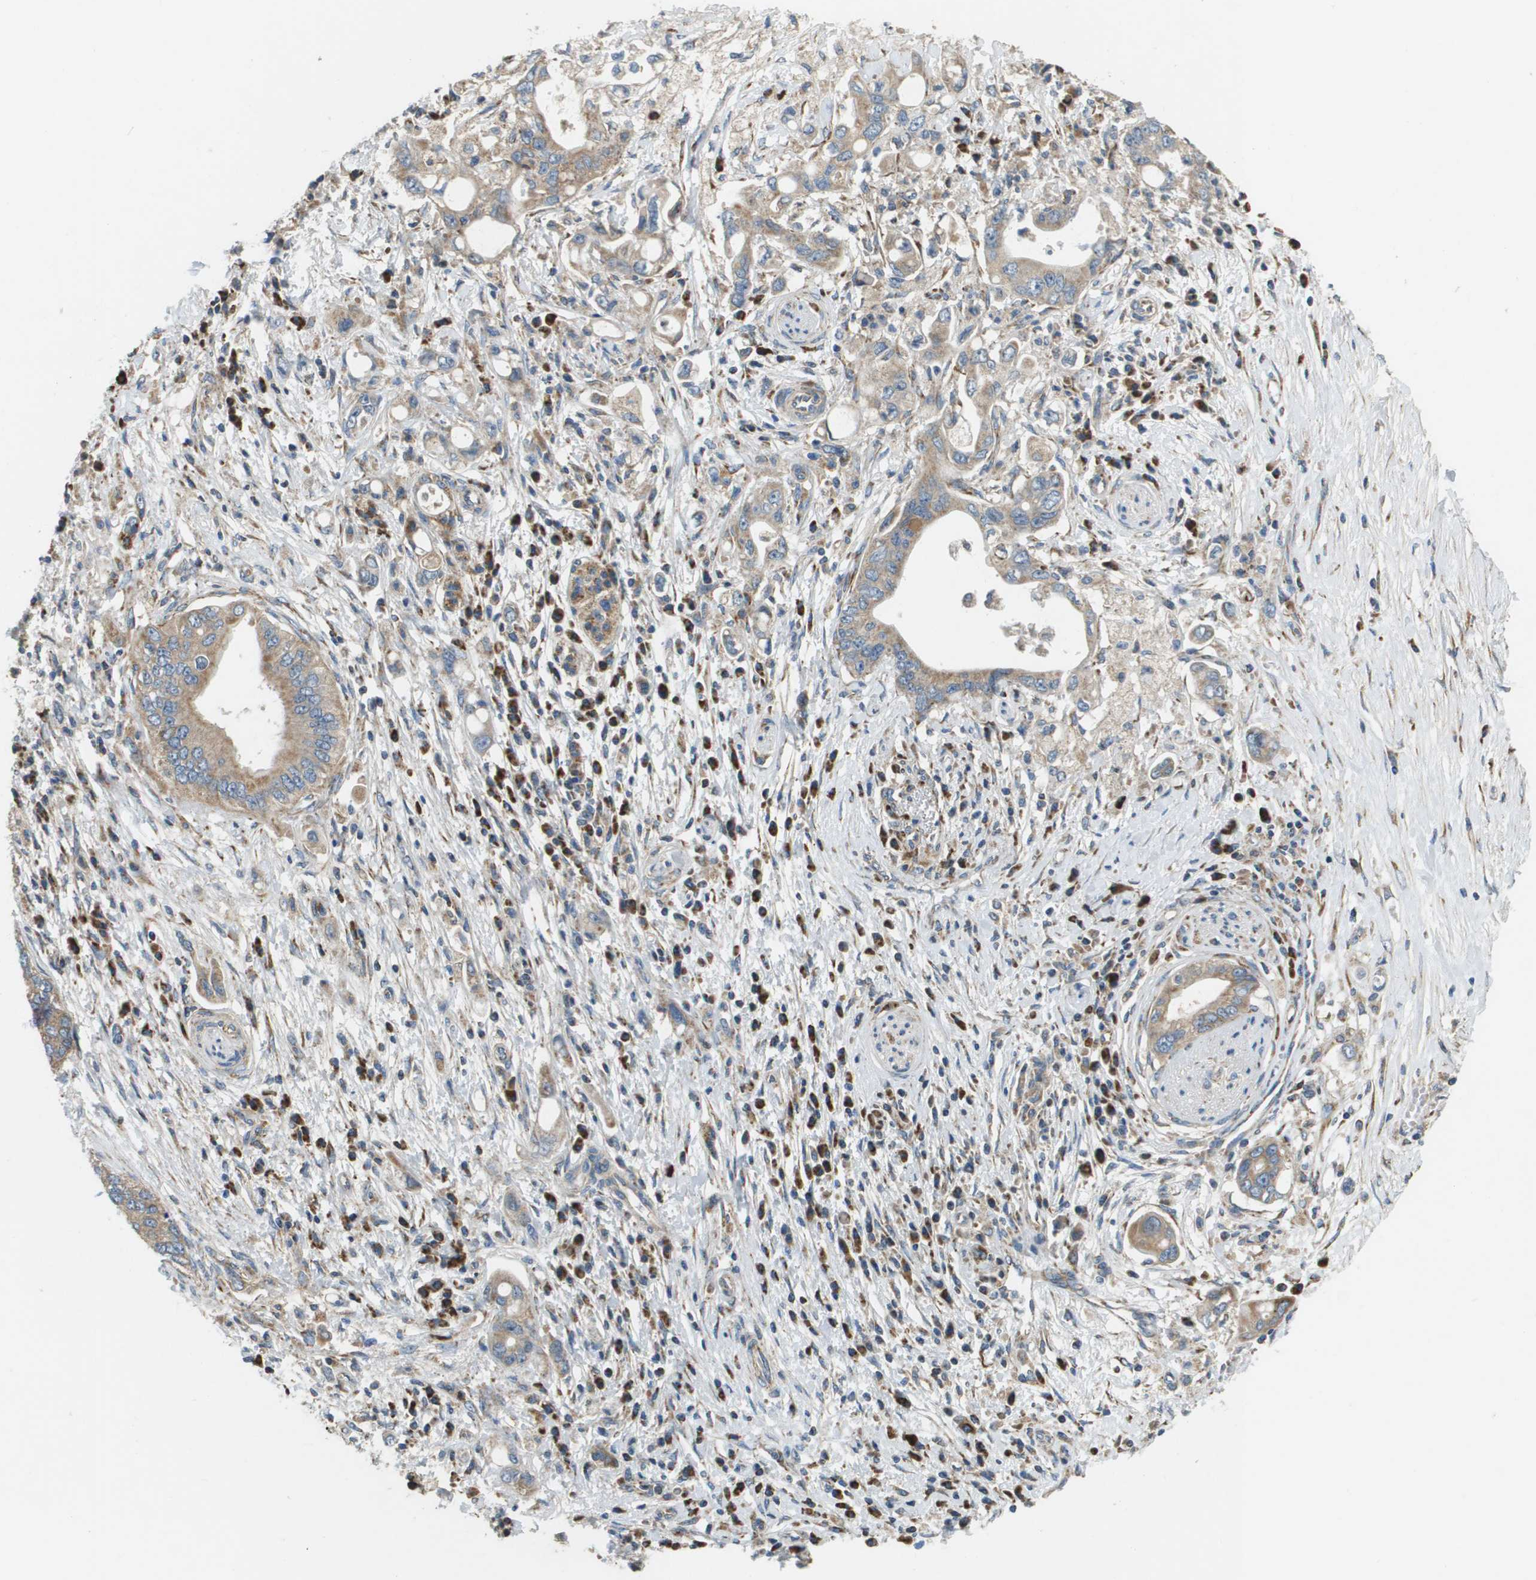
{"staining": {"intensity": "moderate", "quantity": ">75%", "location": "cytoplasmic/membranous"}, "tissue": "pancreatic cancer", "cell_type": "Tumor cells", "image_type": "cancer", "snomed": [{"axis": "morphology", "description": "Adenocarcinoma, NOS"}, {"axis": "topography", "description": "Pancreas"}], "caption": "Immunohistochemical staining of pancreatic adenocarcinoma reveals moderate cytoplasmic/membranous protein positivity in approximately >75% of tumor cells.", "gene": "NRK", "patient": {"sex": "female", "age": 73}}